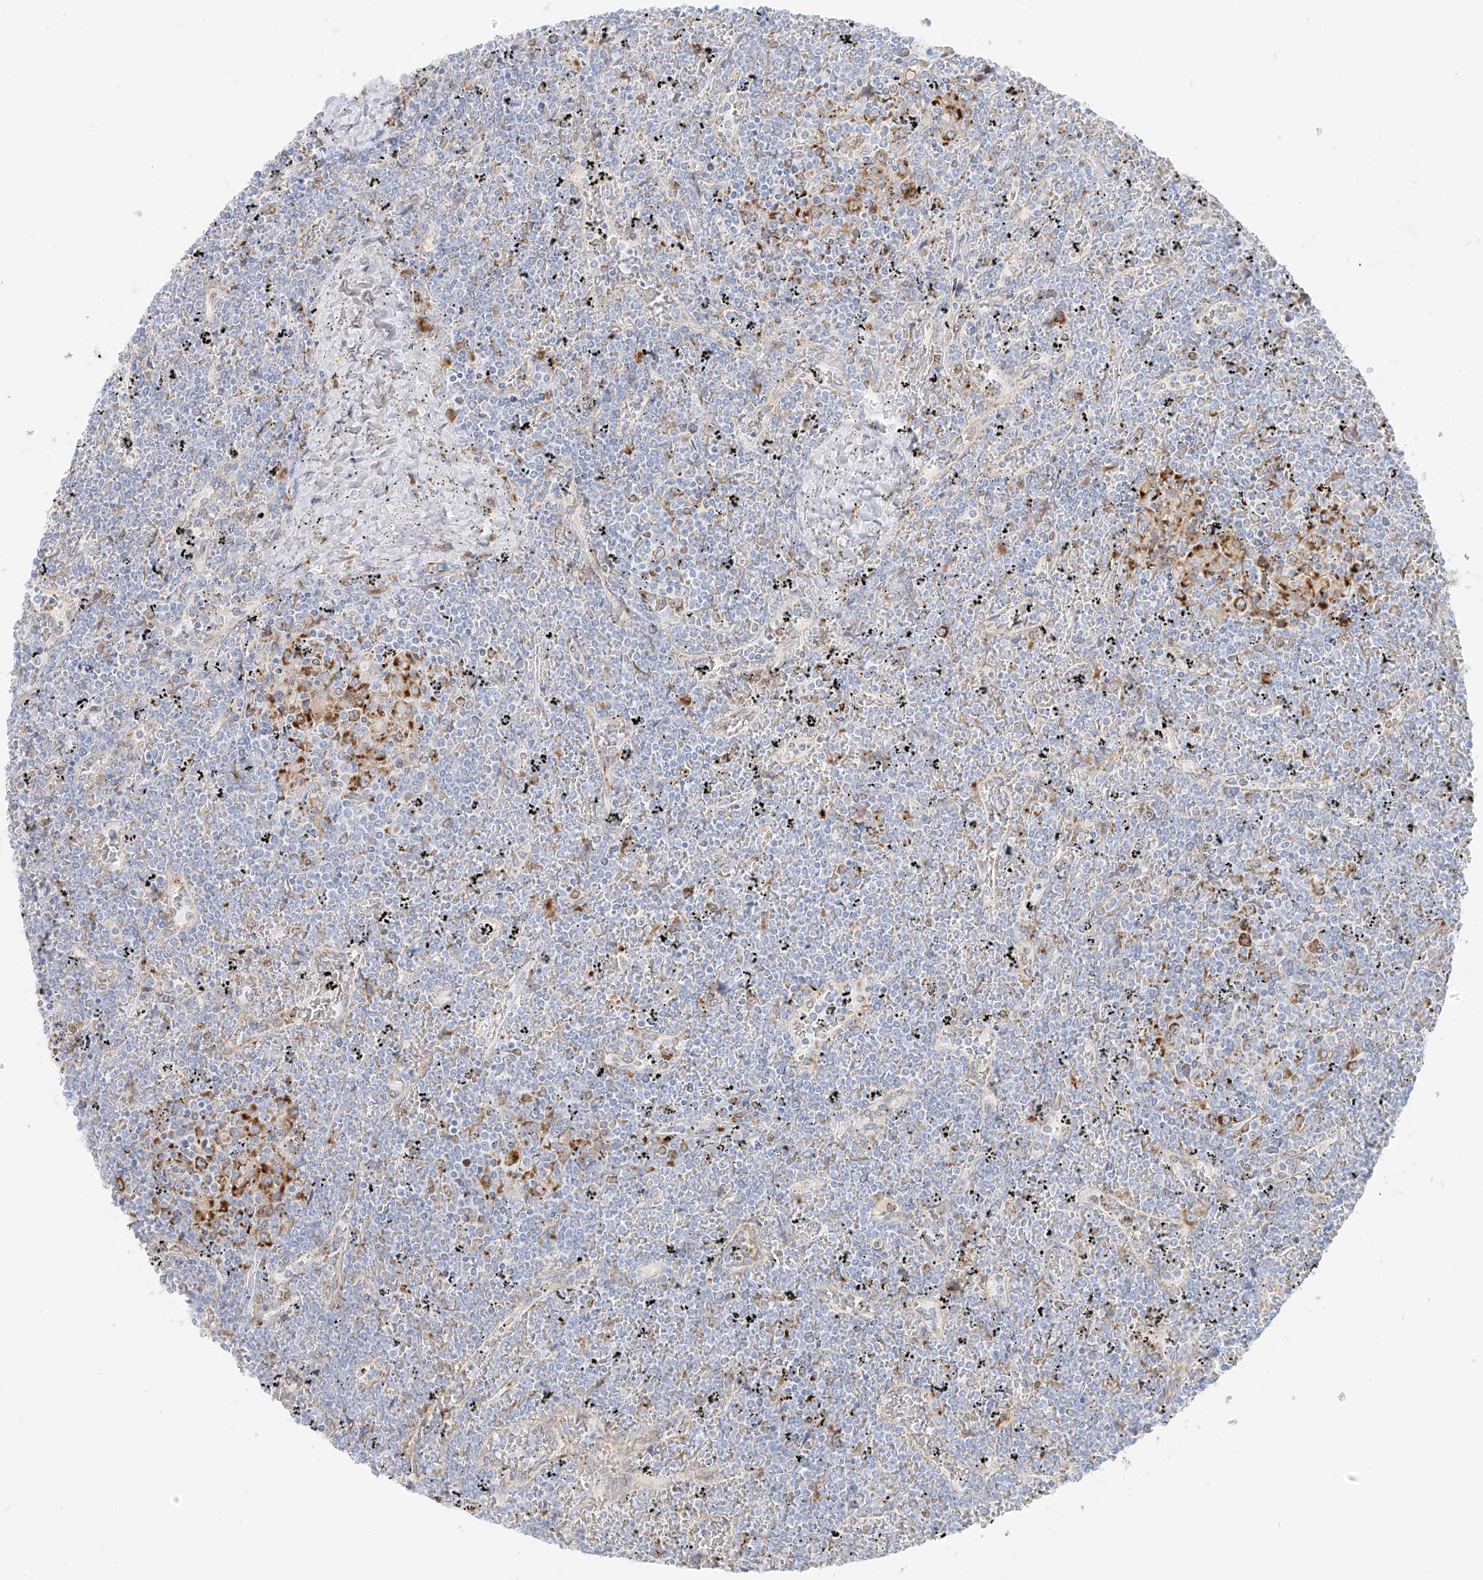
{"staining": {"intensity": "negative", "quantity": "none", "location": "none"}, "tissue": "lymphoma", "cell_type": "Tumor cells", "image_type": "cancer", "snomed": [{"axis": "morphology", "description": "Malignant lymphoma, non-Hodgkin's type, Low grade"}, {"axis": "topography", "description": "Spleen"}], "caption": "This is an IHC histopathology image of lymphoma. There is no positivity in tumor cells.", "gene": "LRRC59", "patient": {"sex": "female", "age": 19}}